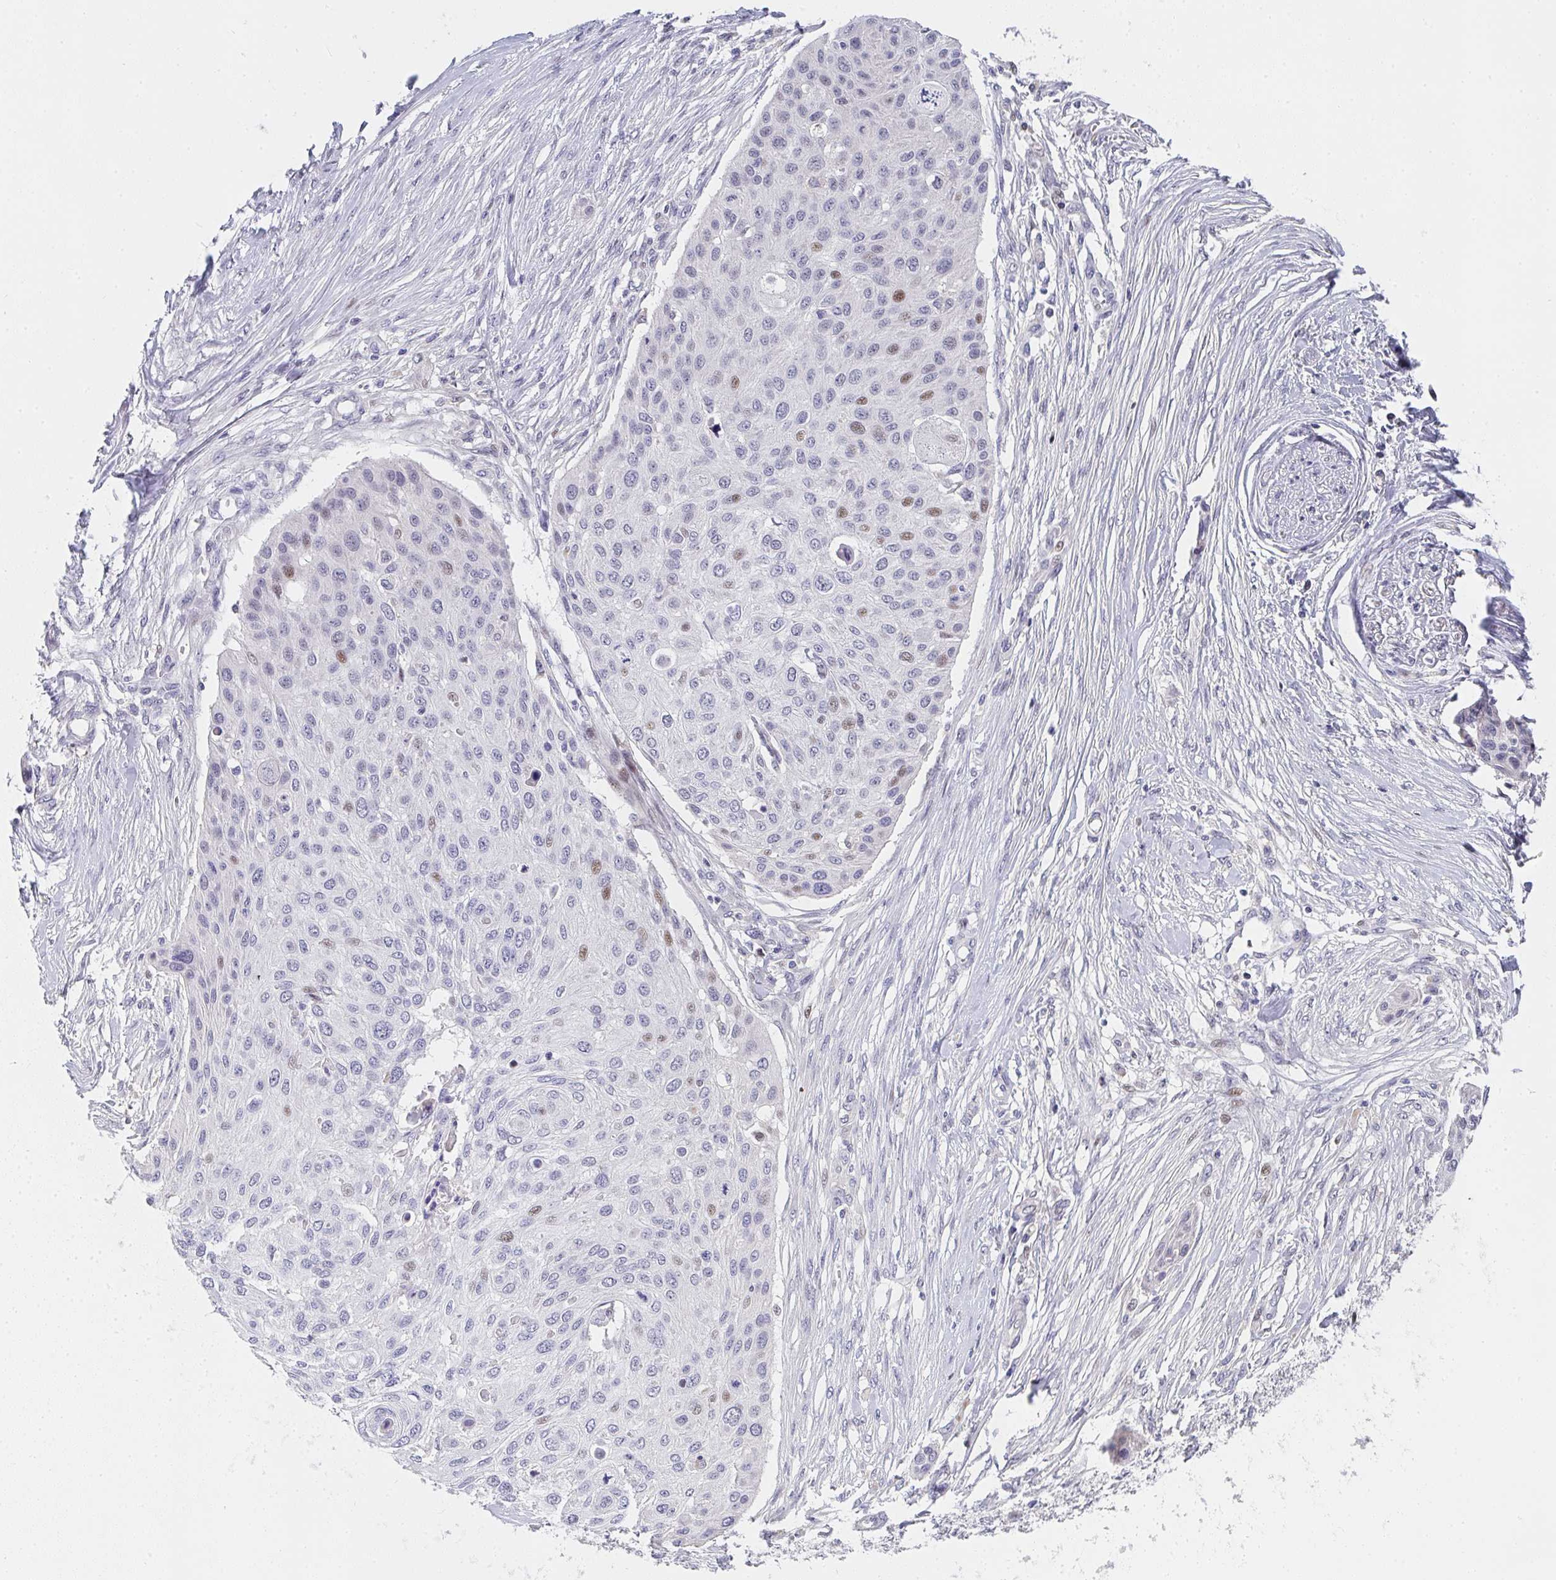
{"staining": {"intensity": "moderate", "quantity": "<25%", "location": "nuclear"}, "tissue": "skin cancer", "cell_type": "Tumor cells", "image_type": "cancer", "snomed": [{"axis": "morphology", "description": "Squamous cell carcinoma, NOS"}, {"axis": "topography", "description": "Skin"}], "caption": "An IHC image of neoplastic tissue is shown. Protein staining in brown shows moderate nuclear positivity in skin cancer (squamous cell carcinoma) within tumor cells. (DAB (3,3'-diaminobenzidine) IHC with brightfield microscopy, high magnification).", "gene": "ZIC3", "patient": {"sex": "female", "age": 87}}